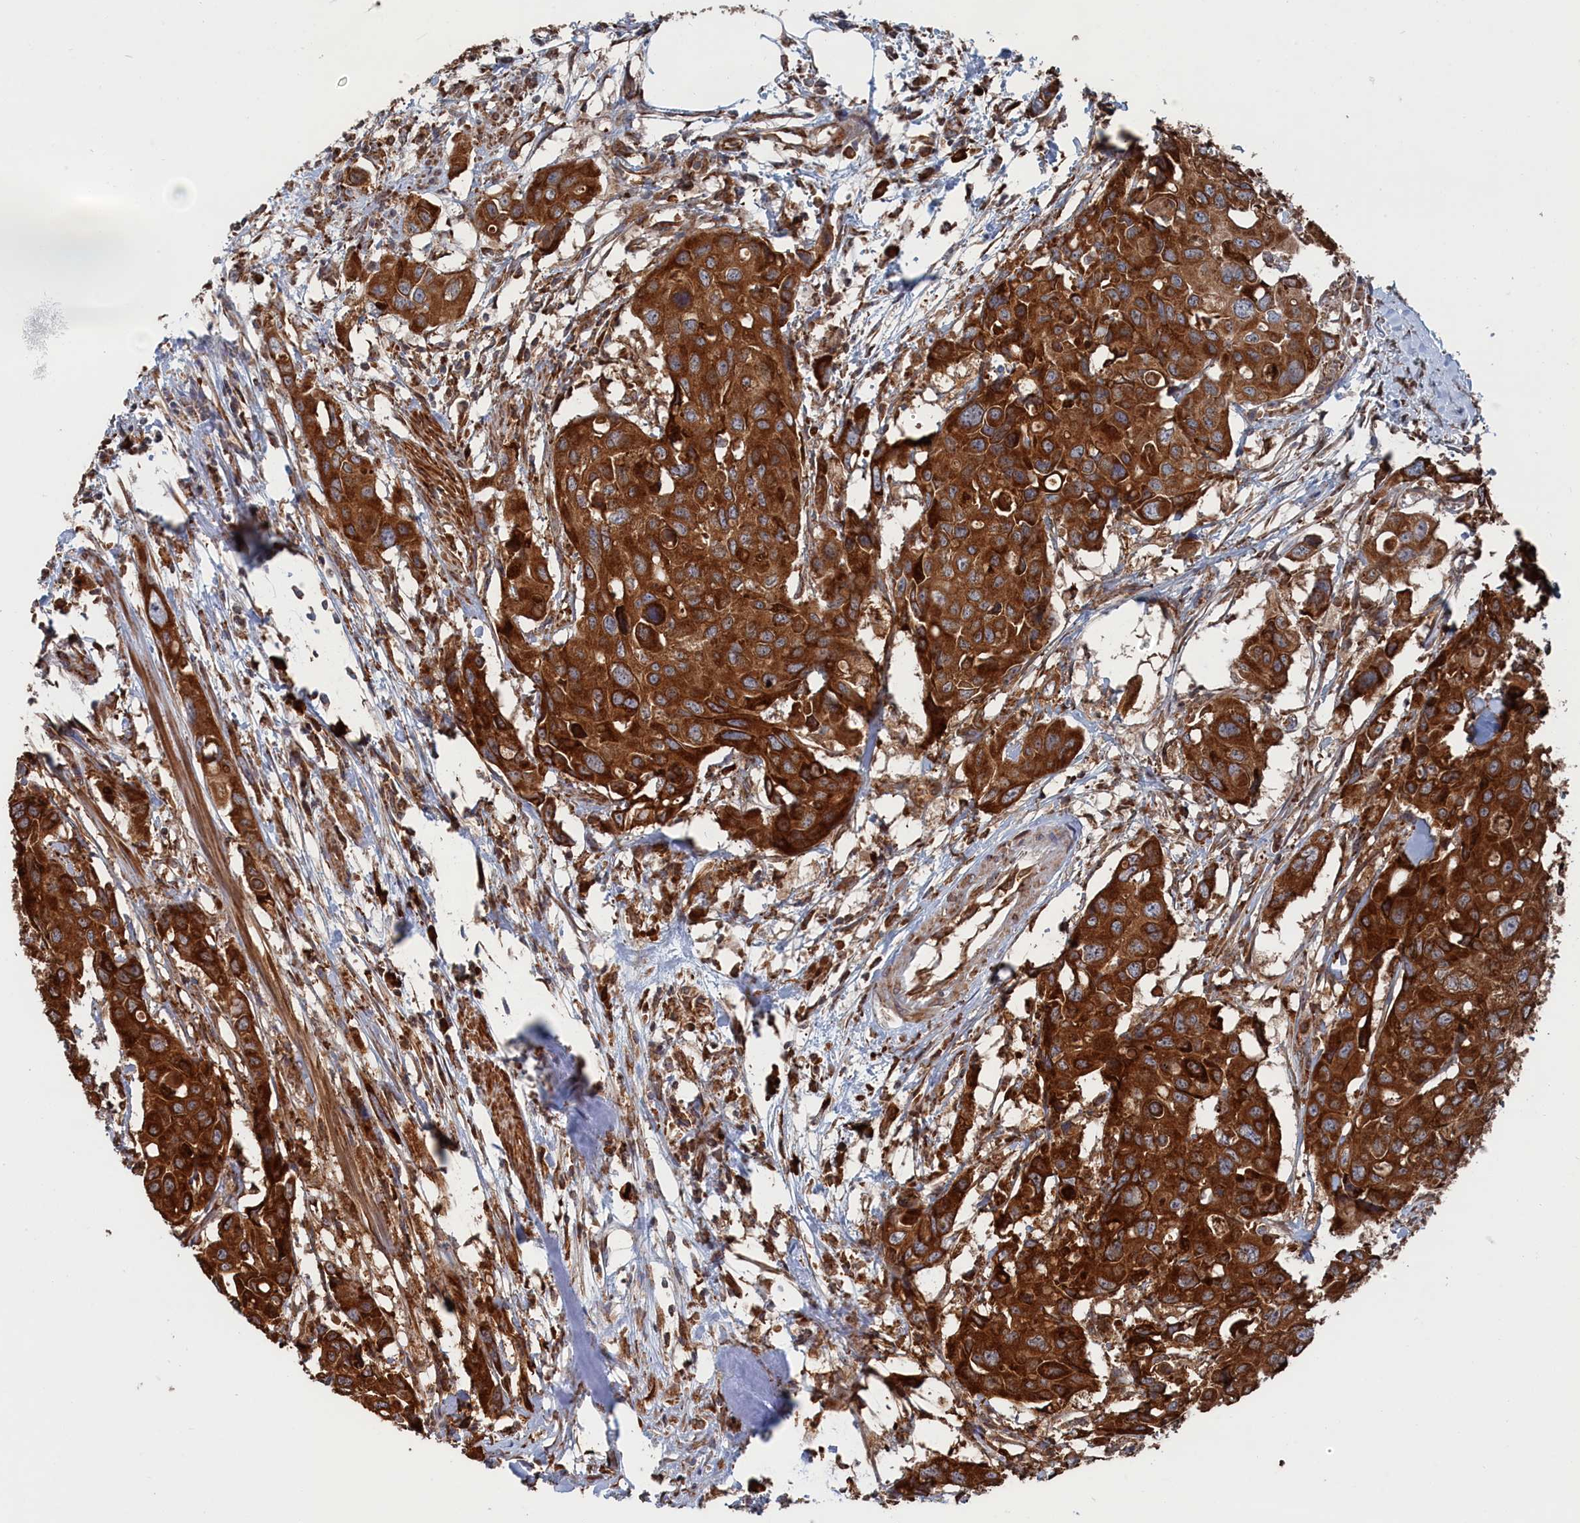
{"staining": {"intensity": "strong", "quantity": ">75%", "location": "cytoplasmic/membranous"}, "tissue": "colorectal cancer", "cell_type": "Tumor cells", "image_type": "cancer", "snomed": [{"axis": "morphology", "description": "Adenocarcinoma, NOS"}, {"axis": "topography", "description": "Colon"}], "caption": "Strong cytoplasmic/membranous expression is seen in about >75% of tumor cells in colorectal cancer.", "gene": "BPIFB6", "patient": {"sex": "male", "age": 77}}